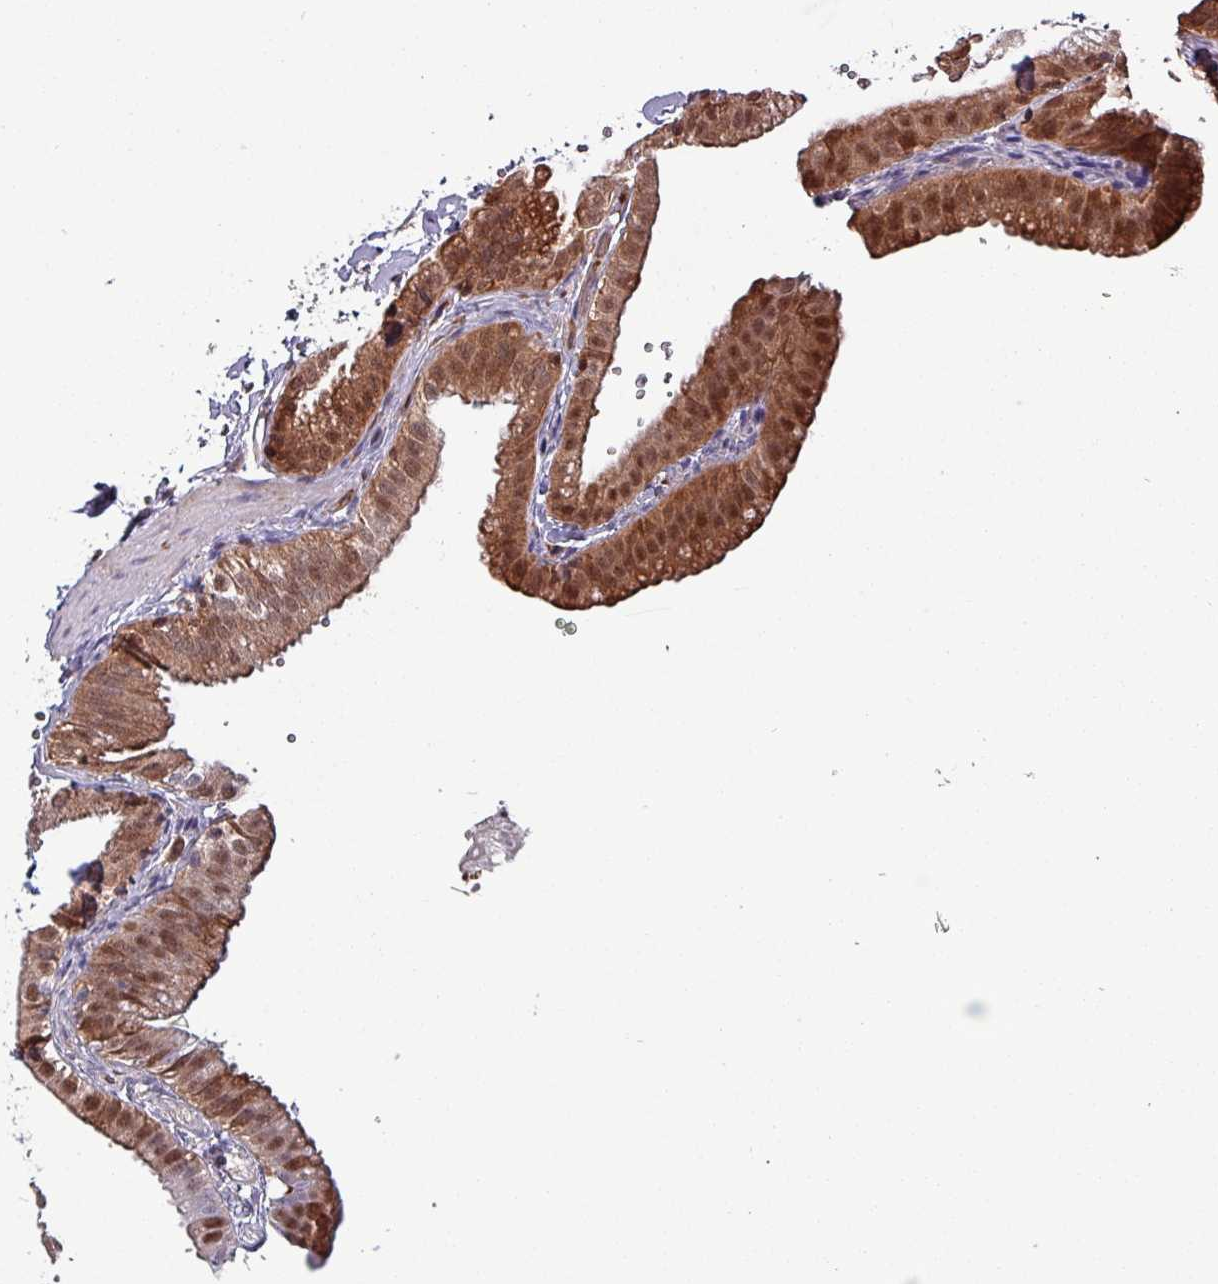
{"staining": {"intensity": "strong", "quantity": ">75%", "location": "cytoplasmic/membranous,nuclear"}, "tissue": "gallbladder", "cell_type": "Glandular cells", "image_type": "normal", "snomed": [{"axis": "morphology", "description": "Normal tissue, NOS"}, {"axis": "topography", "description": "Gallbladder"}], "caption": "Approximately >75% of glandular cells in normal gallbladder display strong cytoplasmic/membranous,nuclear protein positivity as visualized by brown immunohistochemical staining.", "gene": "PSMB8", "patient": {"sex": "female", "age": 61}}